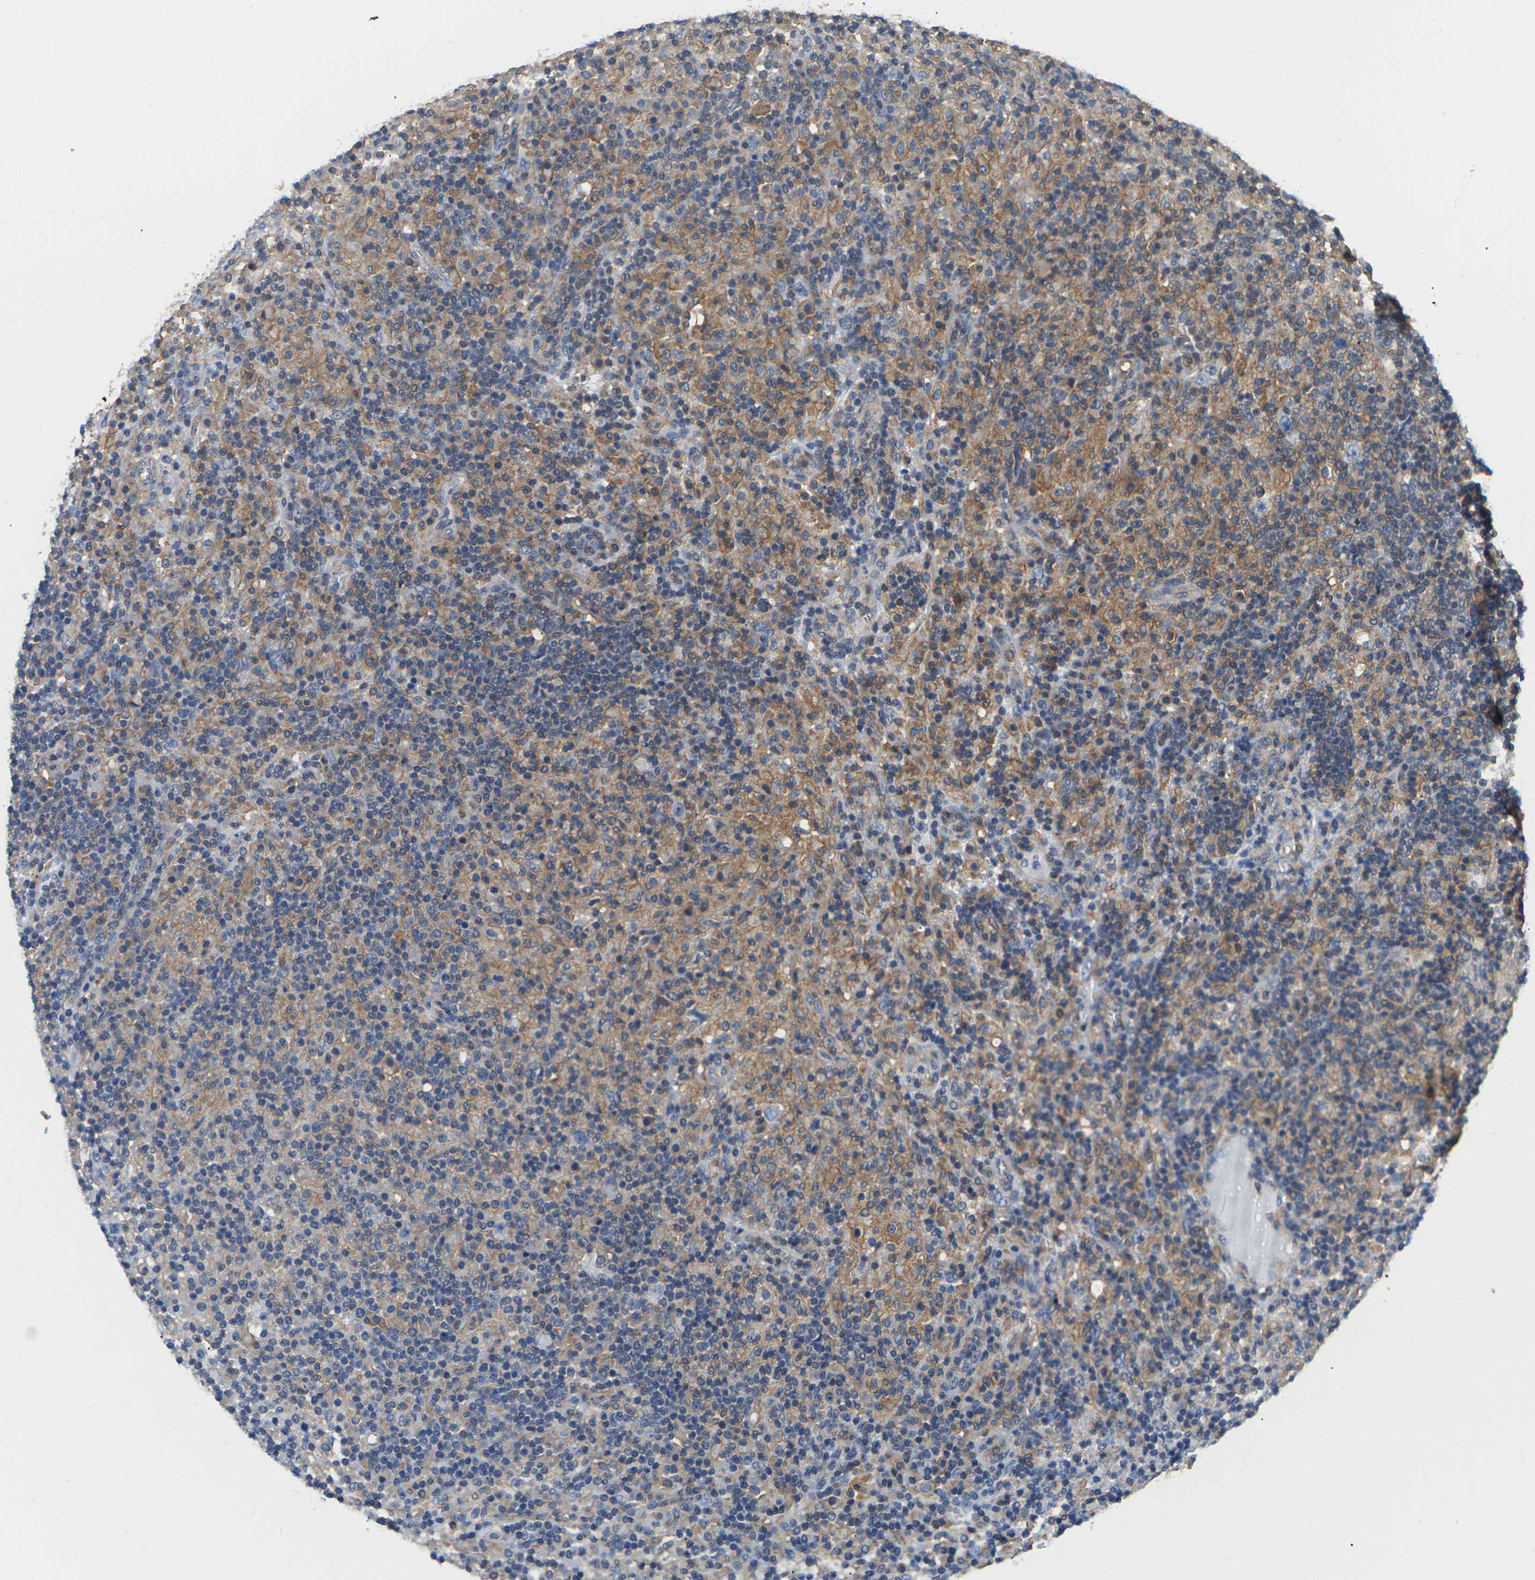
{"staining": {"intensity": "weak", "quantity": "<25%", "location": "cytoplasmic/membranous"}, "tissue": "lymphoma", "cell_type": "Tumor cells", "image_type": "cancer", "snomed": [{"axis": "morphology", "description": "Hodgkin's disease, NOS"}, {"axis": "topography", "description": "Lymph node"}], "caption": "Histopathology image shows no significant protein expression in tumor cells of lymphoma. (Brightfield microscopy of DAB (3,3'-diaminobenzidine) immunohistochemistry (IHC) at high magnification).", "gene": "IQGAP1", "patient": {"sex": "male", "age": 70}}